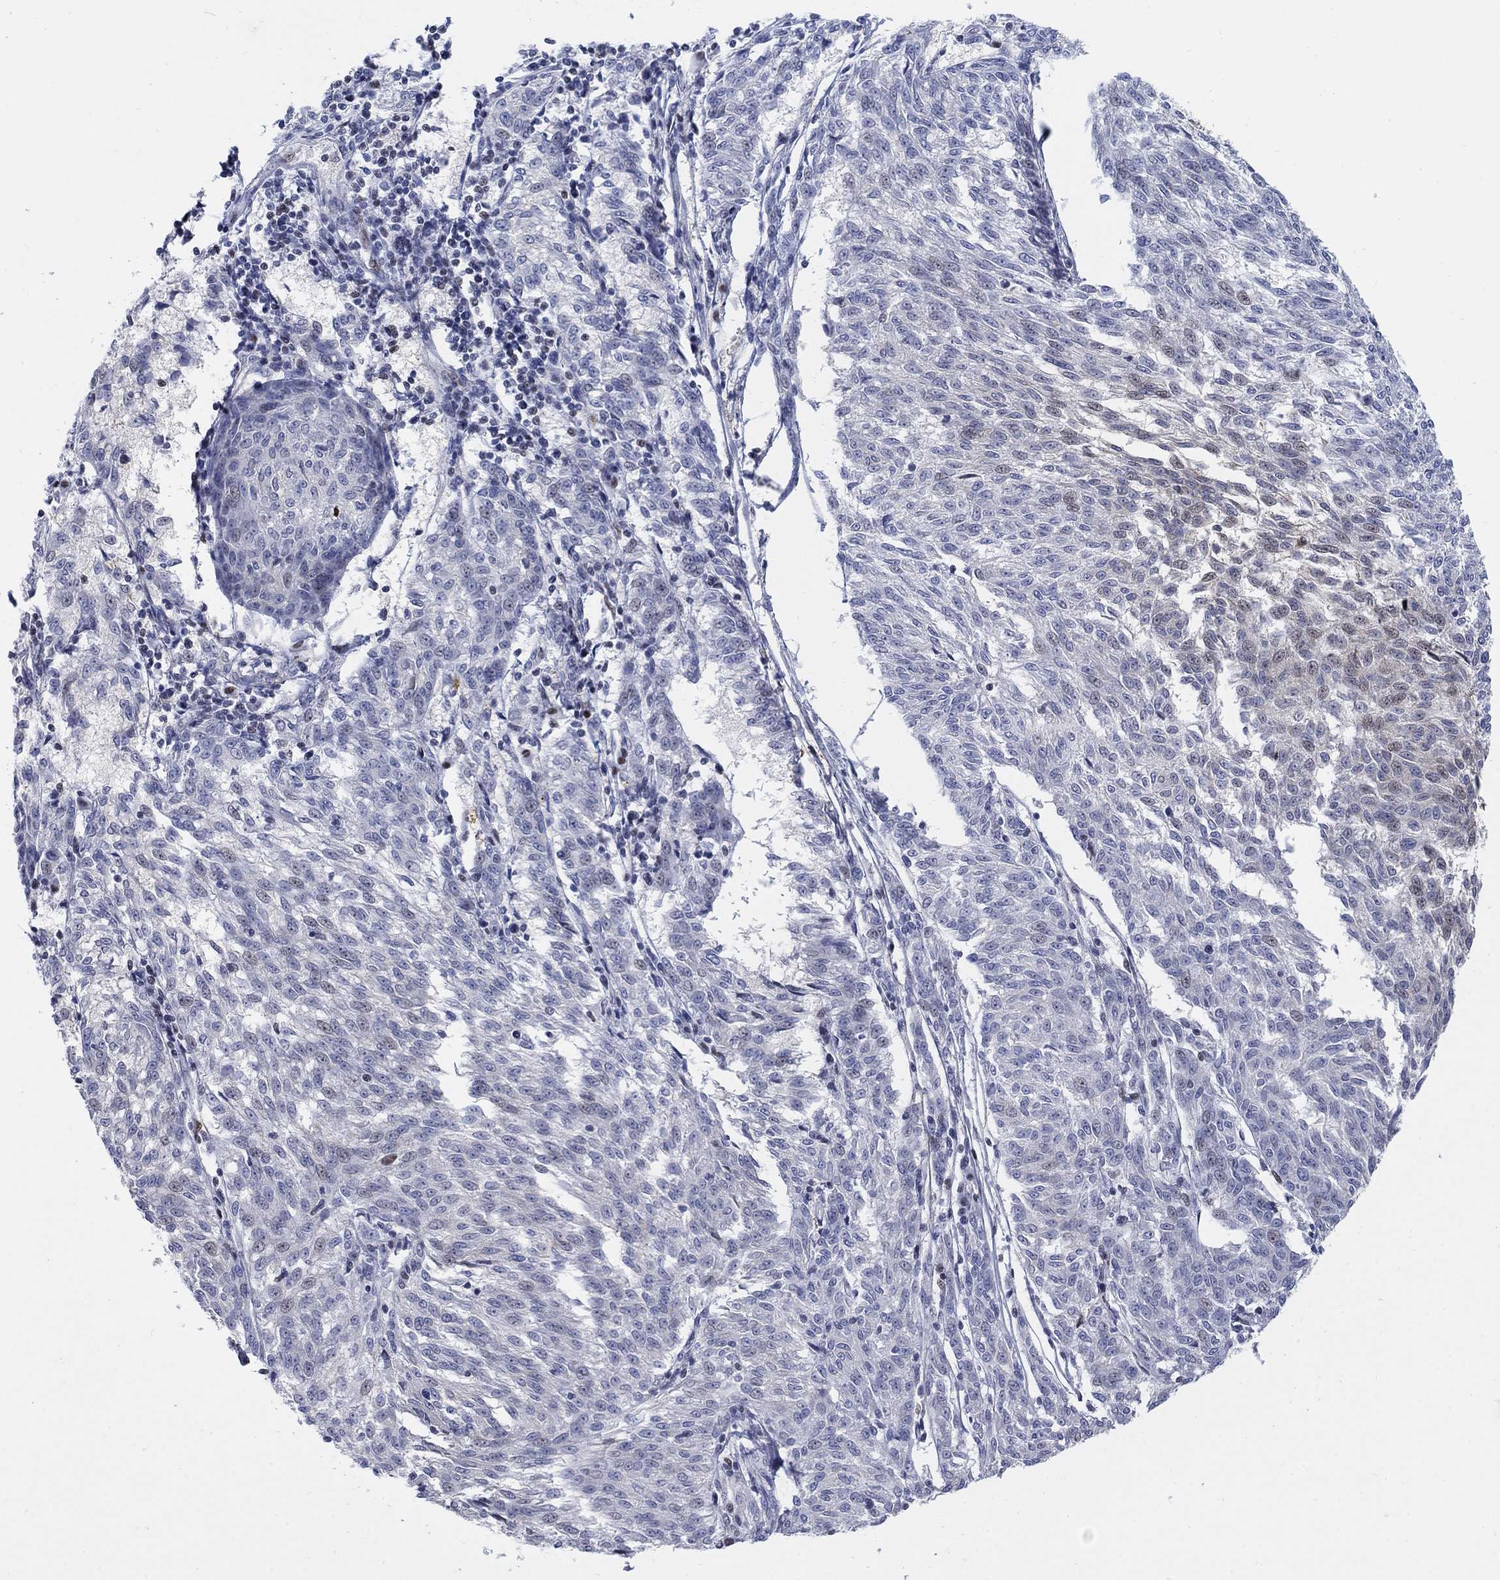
{"staining": {"intensity": "weak", "quantity": "<25%", "location": "nuclear"}, "tissue": "melanoma", "cell_type": "Tumor cells", "image_type": "cancer", "snomed": [{"axis": "morphology", "description": "Malignant melanoma, NOS"}, {"axis": "topography", "description": "Skin"}], "caption": "This is an immunohistochemistry (IHC) micrograph of human melanoma. There is no positivity in tumor cells.", "gene": "MYO3A", "patient": {"sex": "female", "age": 72}}